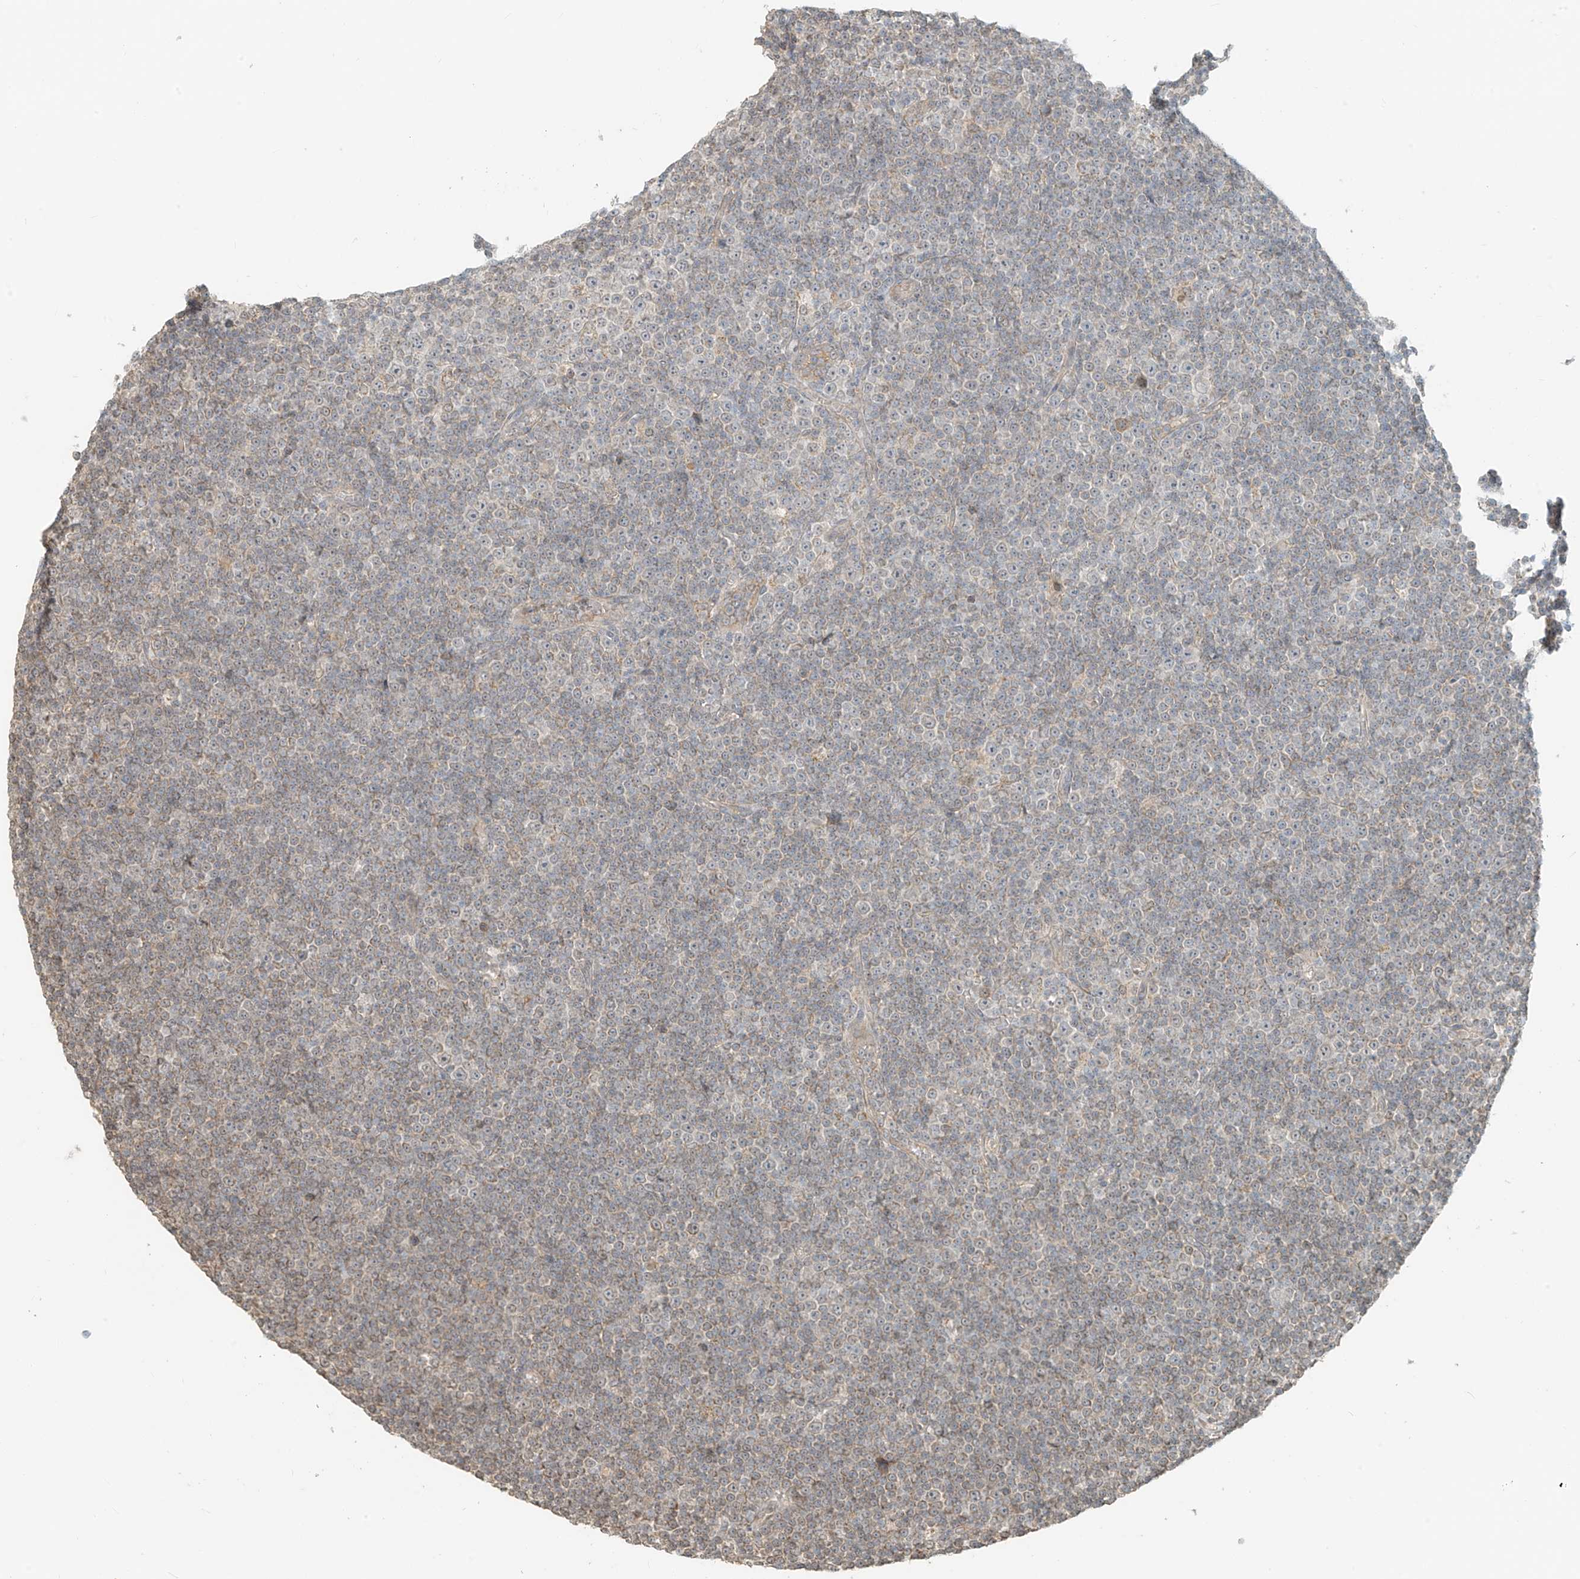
{"staining": {"intensity": "weak", "quantity": "<25%", "location": "cytoplasmic/membranous"}, "tissue": "lymphoma", "cell_type": "Tumor cells", "image_type": "cancer", "snomed": [{"axis": "morphology", "description": "Malignant lymphoma, non-Hodgkin's type, Low grade"}, {"axis": "topography", "description": "Lymph node"}], "caption": "IHC histopathology image of human malignant lymphoma, non-Hodgkin's type (low-grade) stained for a protein (brown), which exhibits no staining in tumor cells.", "gene": "ABCD1", "patient": {"sex": "female", "age": 67}}